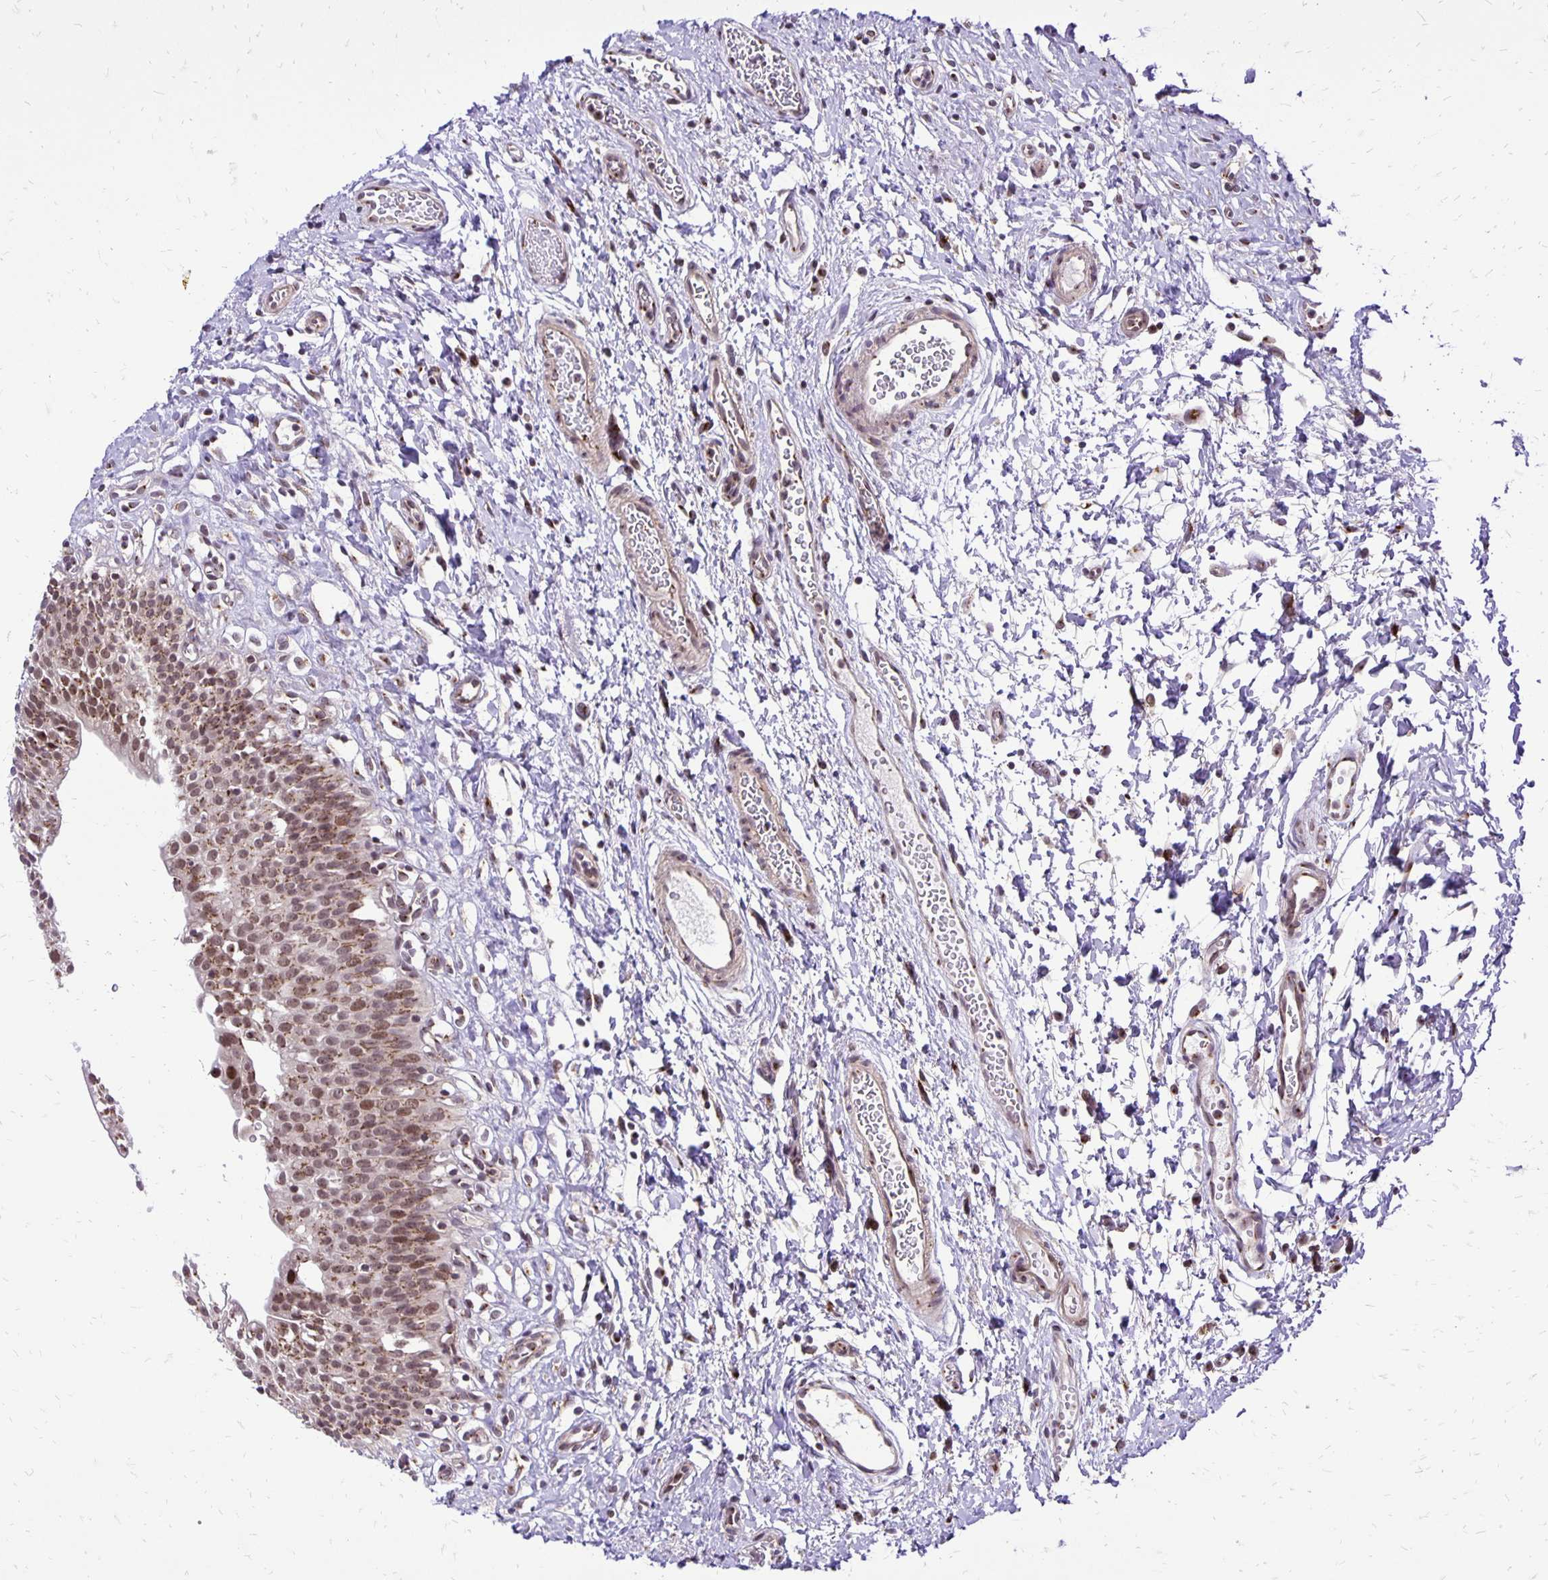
{"staining": {"intensity": "moderate", "quantity": ">75%", "location": "cytoplasmic/membranous,nuclear"}, "tissue": "urinary bladder", "cell_type": "Urothelial cells", "image_type": "normal", "snomed": [{"axis": "morphology", "description": "Normal tissue, NOS"}, {"axis": "topography", "description": "Urinary bladder"}], "caption": "IHC of unremarkable urinary bladder demonstrates medium levels of moderate cytoplasmic/membranous,nuclear positivity in approximately >75% of urothelial cells.", "gene": "GOLGA5", "patient": {"sex": "male", "age": 51}}